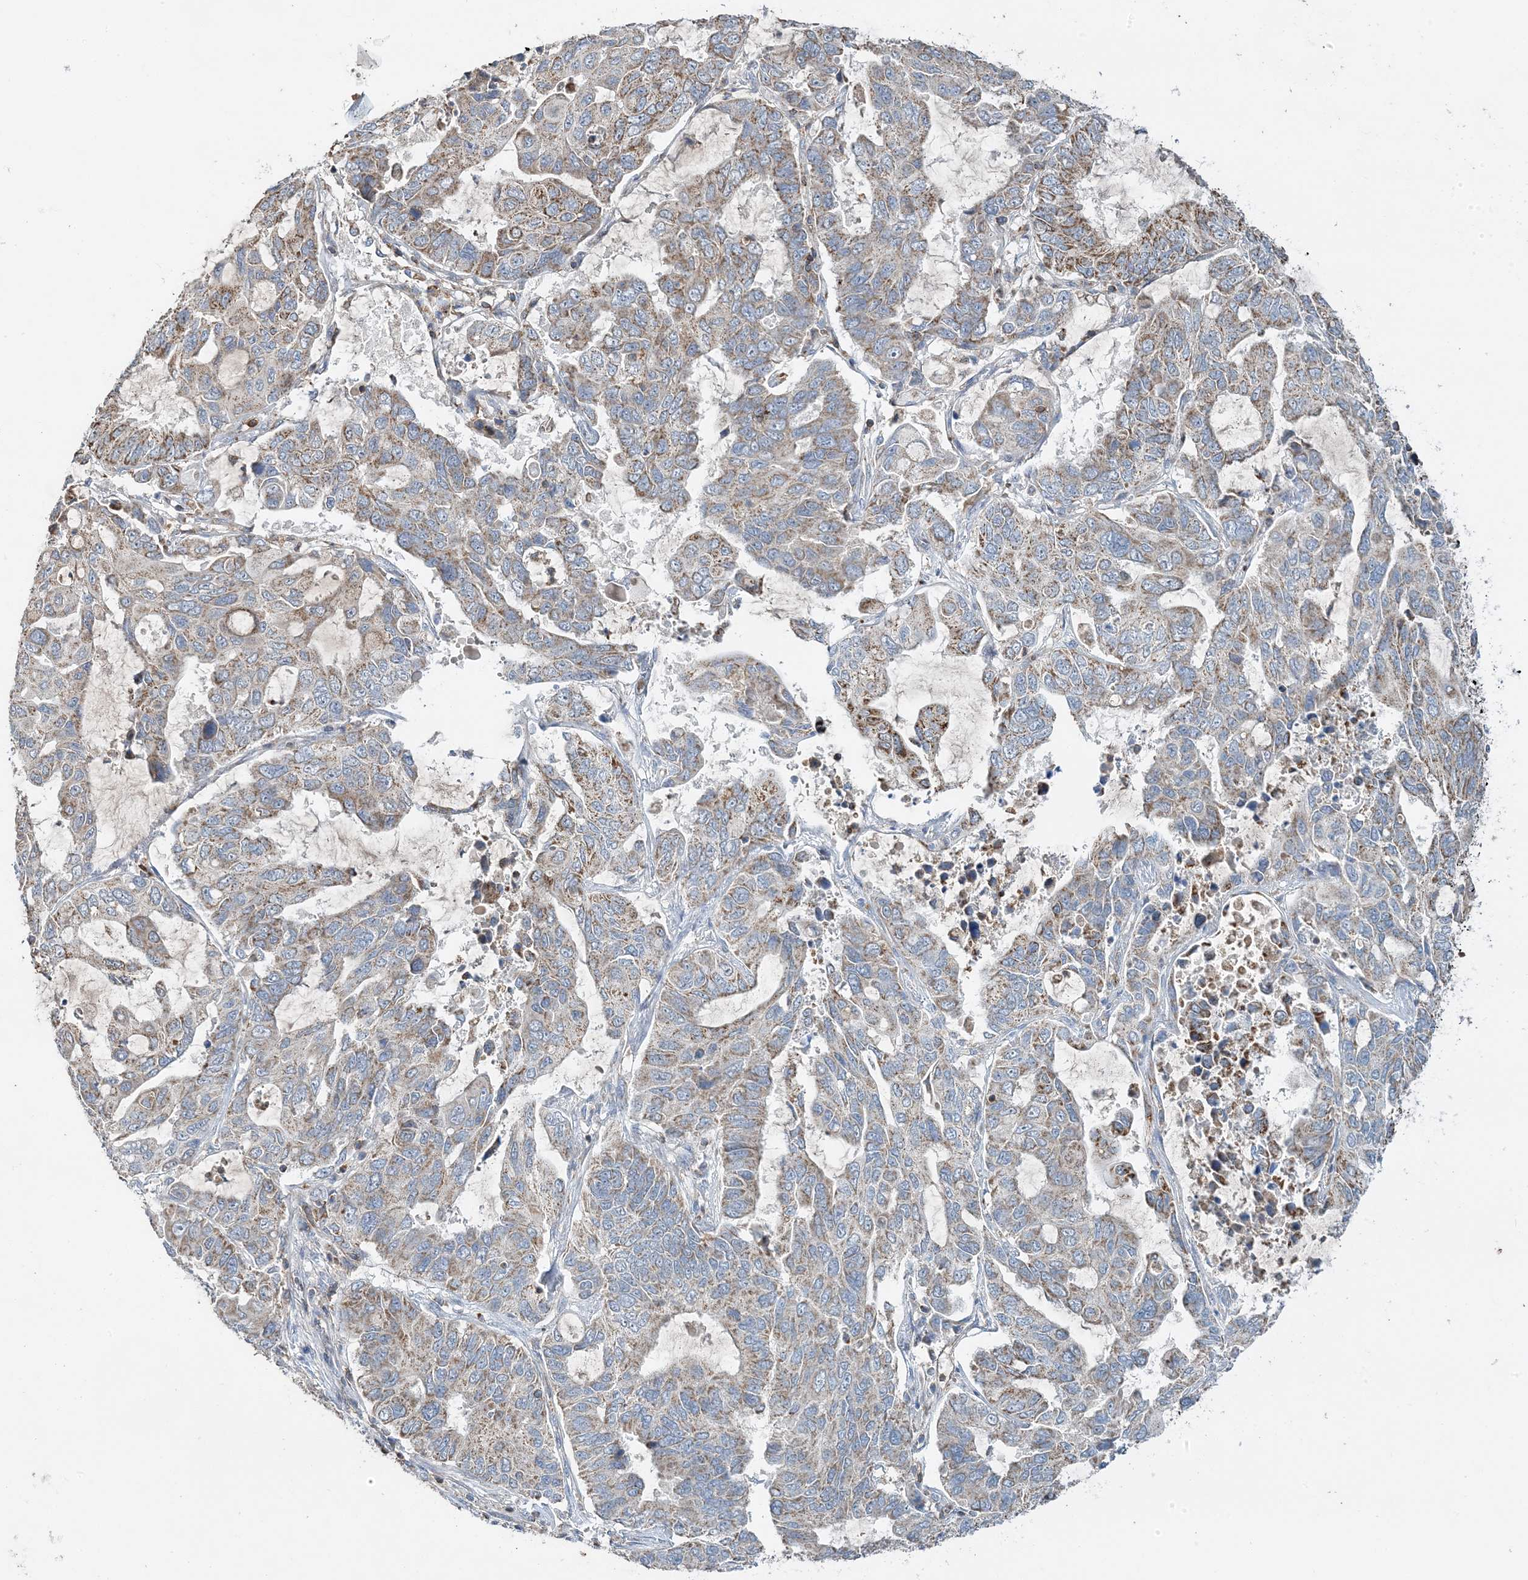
{"staining": {"intensity": "moderate", "quantity": "25%-75%", "location": "cytoplasmic/membranous"}, "tissue": "lung cancer", "cell_type": "Tumor cells", "image_type": "cancer", "snomed": [{"axis": "morphology", "description": "Adenocarcinoma, NOS"}, {"axis": "topography", "description": "Lung"}], "caption": "This is an image of IHC staining of lung cancer, which shows moderate staining in the cytoplasmic/membranous of tumor cells.", "gene": "TMLHE", "patient": {"sex": "male", "age": 64}}